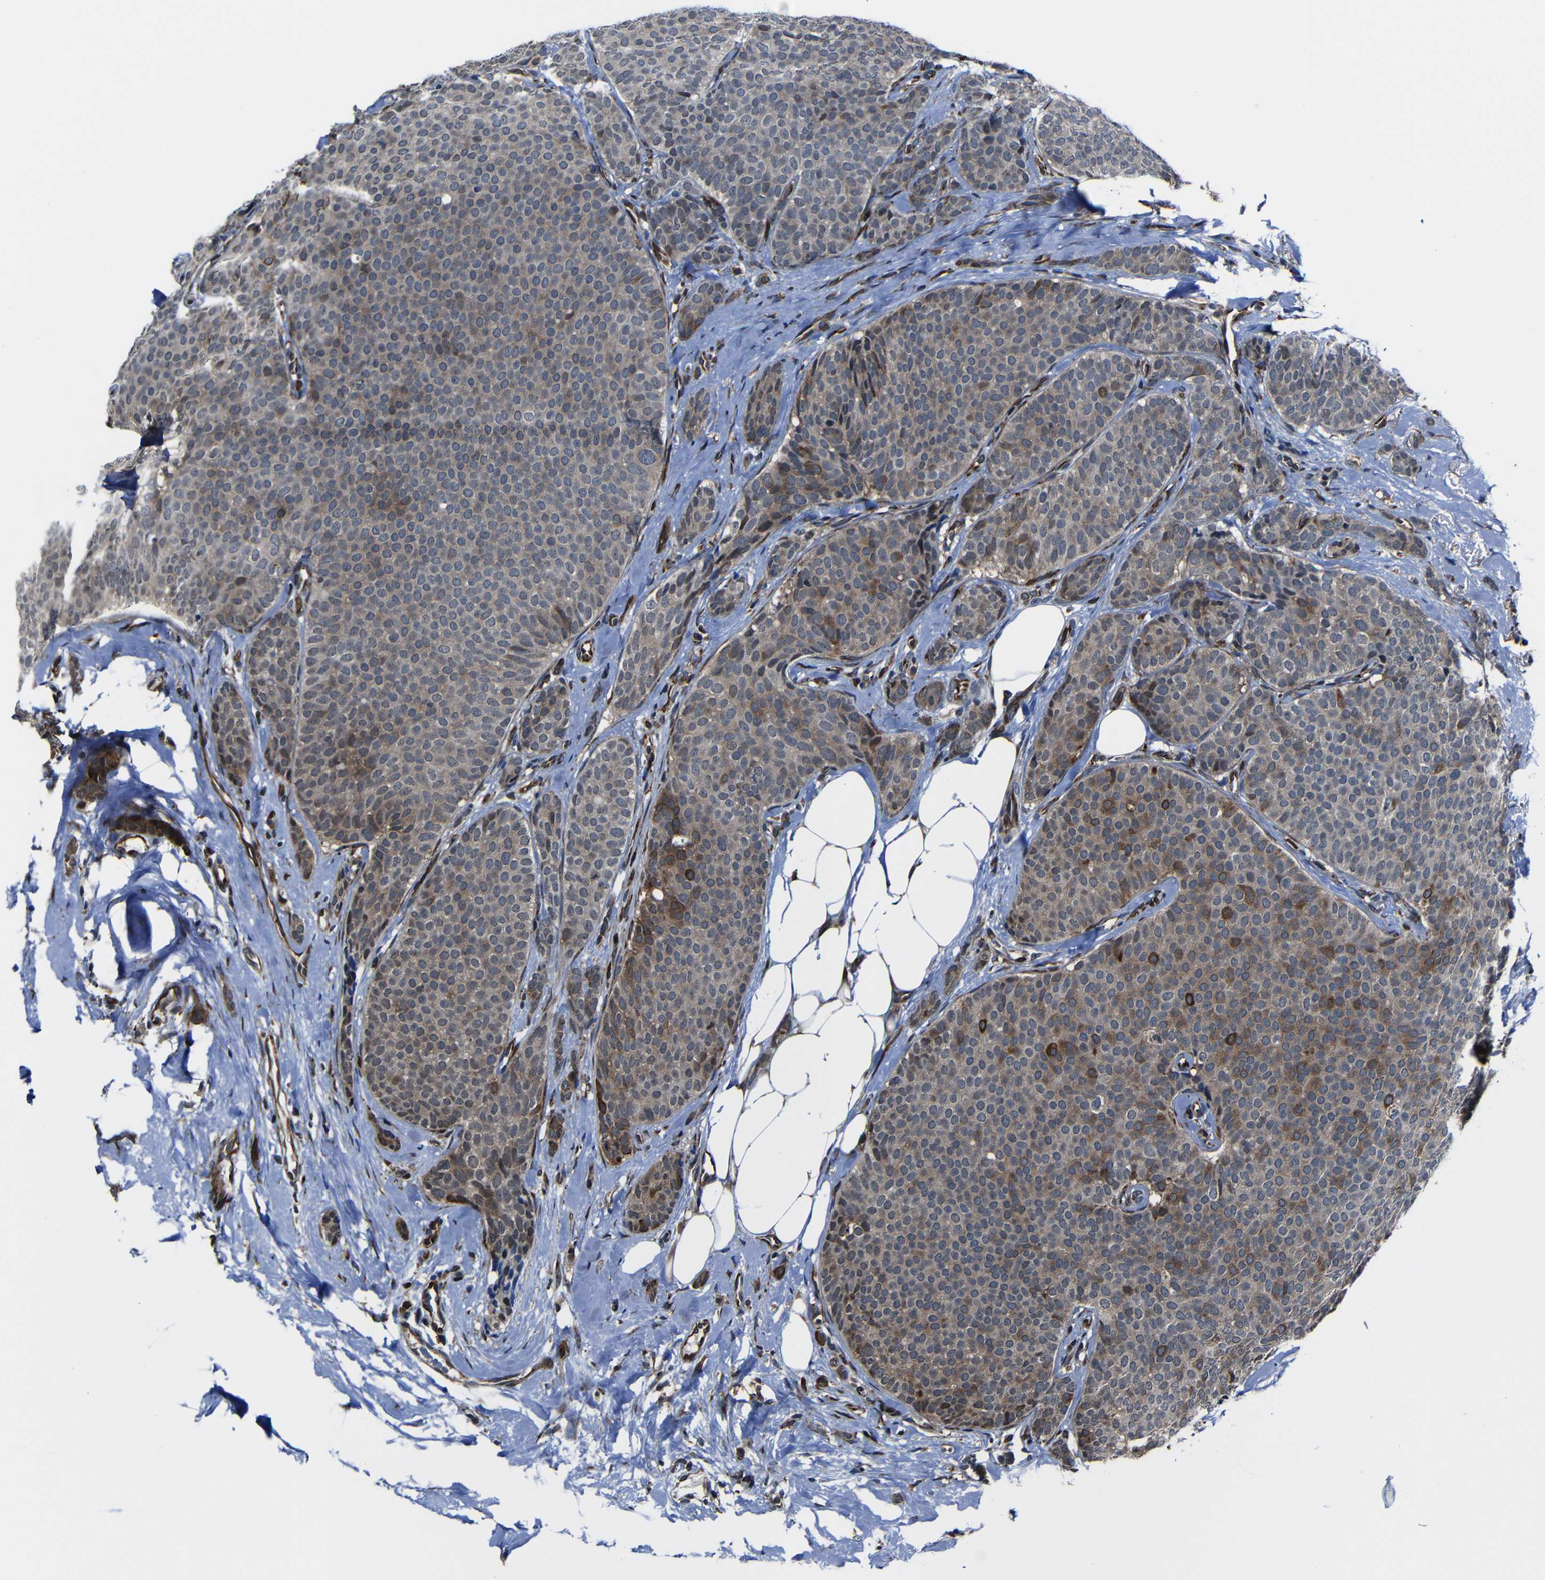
{"staining": {"intensity": "moderate", "quantity": ">75%", "location": "cytoplasmic/membranous"}, "tissue": "breast cancer", "cell_type": "Tumor cells", "image_type": "cancer", "snomed": [{"axis": "morphology", "description": "Lobular carcinoma"}, {"axis": "topography", "description": "Skin"}, {"axis": "topography", "description": "Breast"}], "caption": "Tumor cells exhibit moderate cytoplasmic/membranous expression in approximately >75% of cells in breast cancer (lobular carcinoma).", "gene": "KIAA0513", "patient": {"sex": "female", "age": 46}}